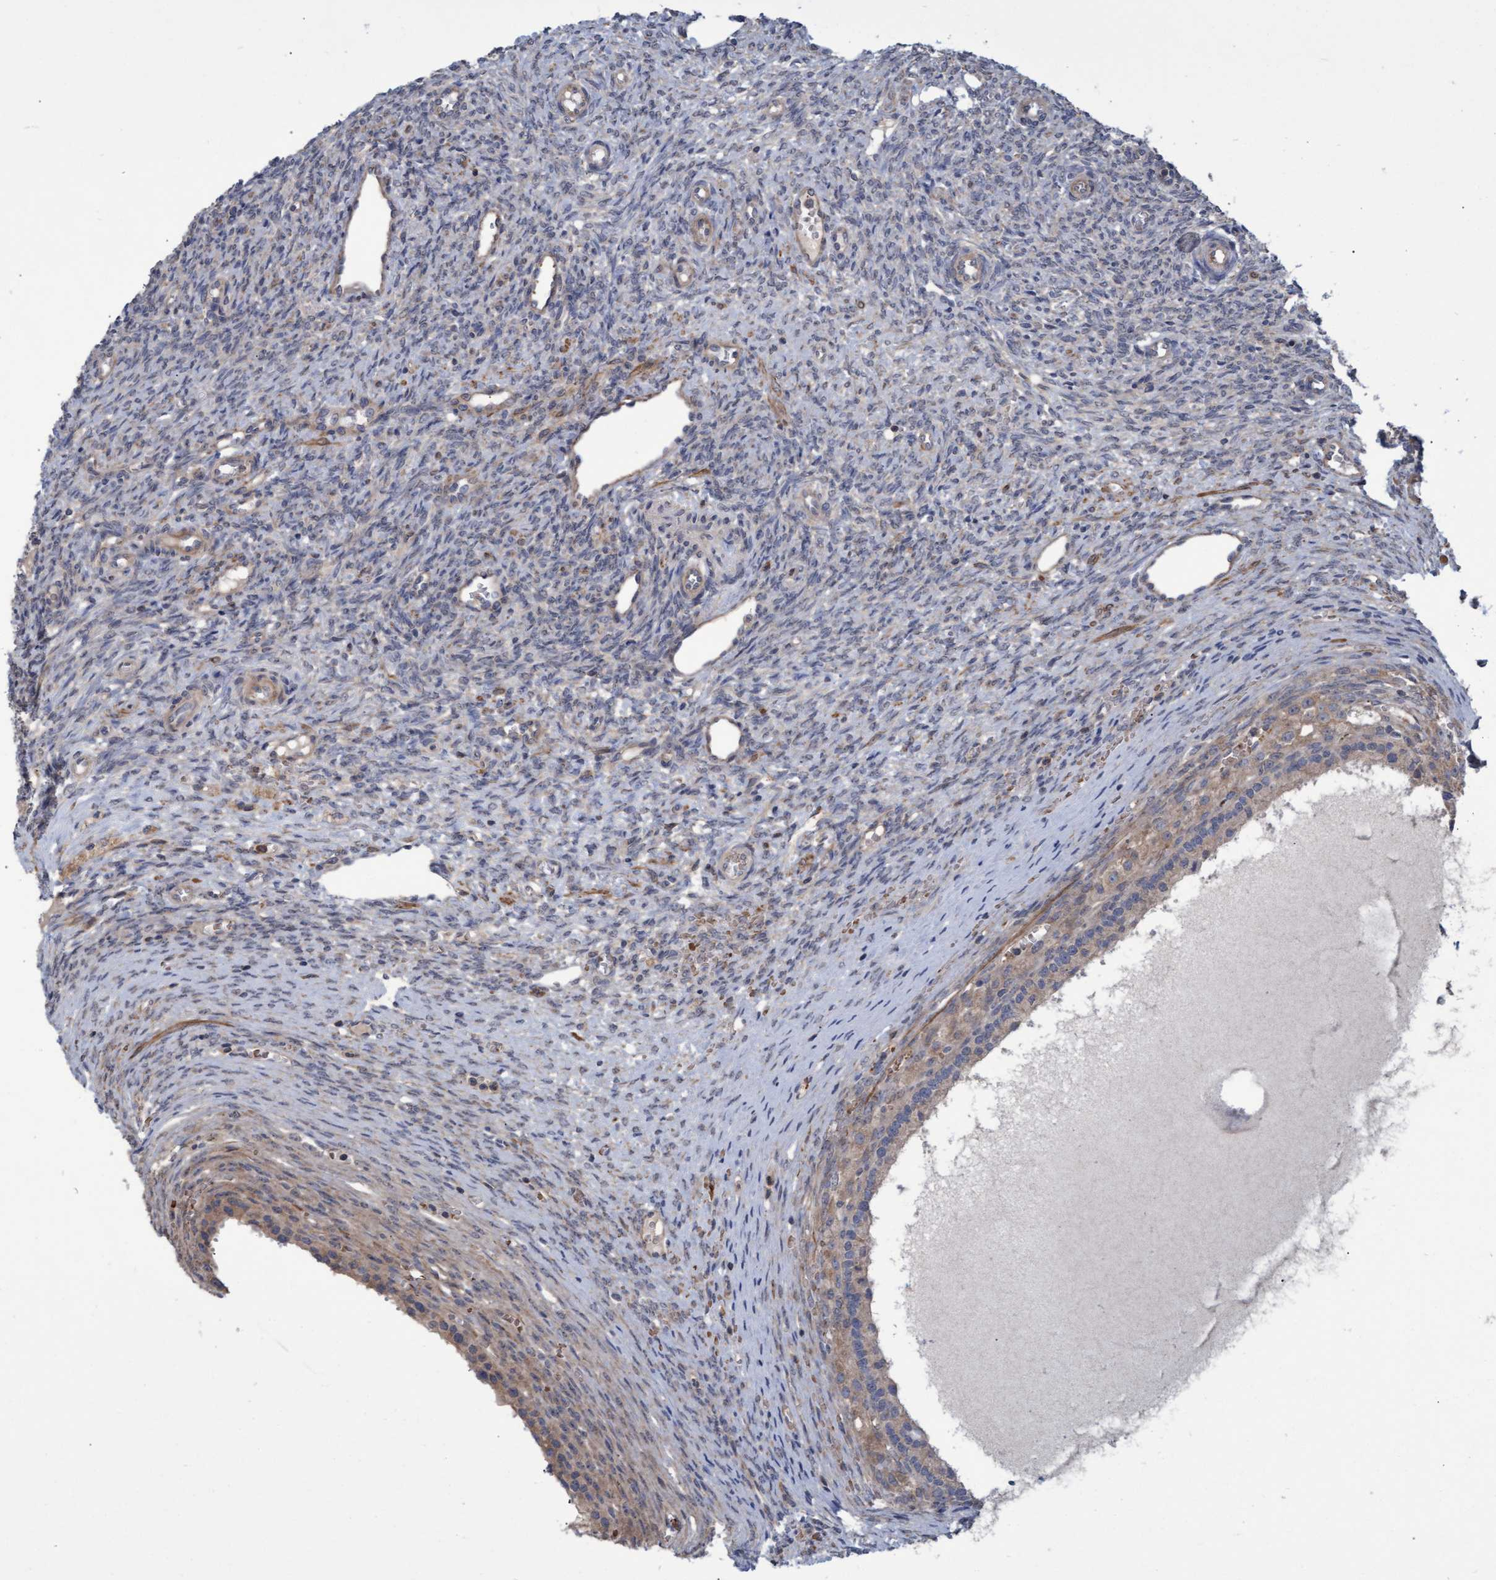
{"staining": {"intensity": "negative", "quantity": "none", "location": "none"}, "tissue": "ovary", "cell_type": "Follicle cells", "image_type": "normal", "snomed": [{"axis": "morphology", "description": "Normal tissue, NOS"}, {"axis": "topography", "description": "Ovary"}], "caption": "IHC histopathology image of unremarkable ovary: human ovary stained with DAB shows no significant protein positivity in follicle cells.", "gene": "NAA15", "patient": {"sex": "female", "age": 41}}